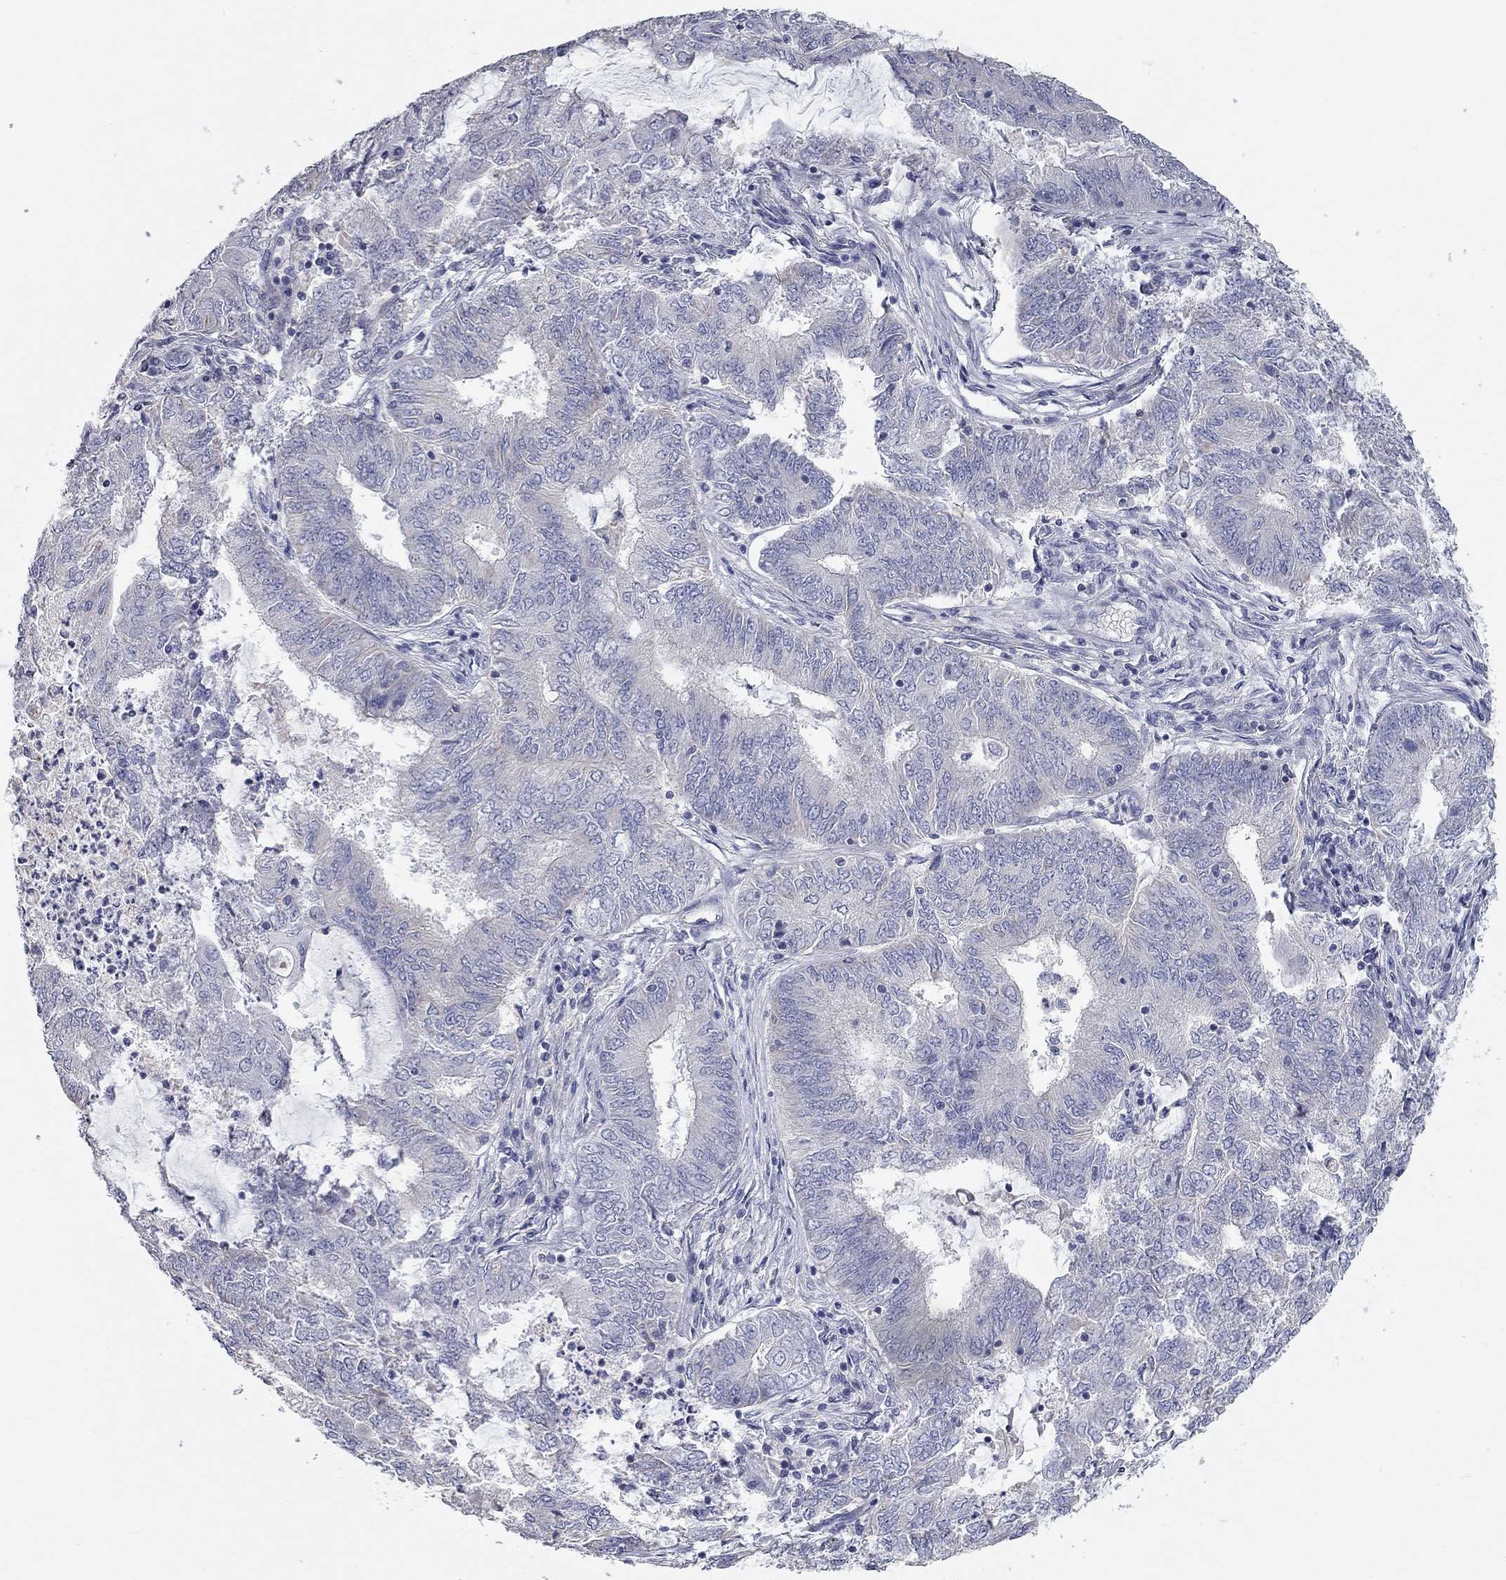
{"staining": {"intensity": "negative", "quantity": "none", "location": "none"}, "tissue": "endometrial cancer", "cell_type": "Tumor cells", "image_type": "cancer", "snomed": [{"axis": "morphology", "description": "Adenocarcinoma, NOS"}, {"axis": "topography", "description": "Endometrium"}], "caption": "Immunohistochemical staining of human endometrial cancer (adenocarcinoma) shows no significant staining in tumor cells.", "gene": "C10orf90", "patient": {"sex": "female", "age": 62}}